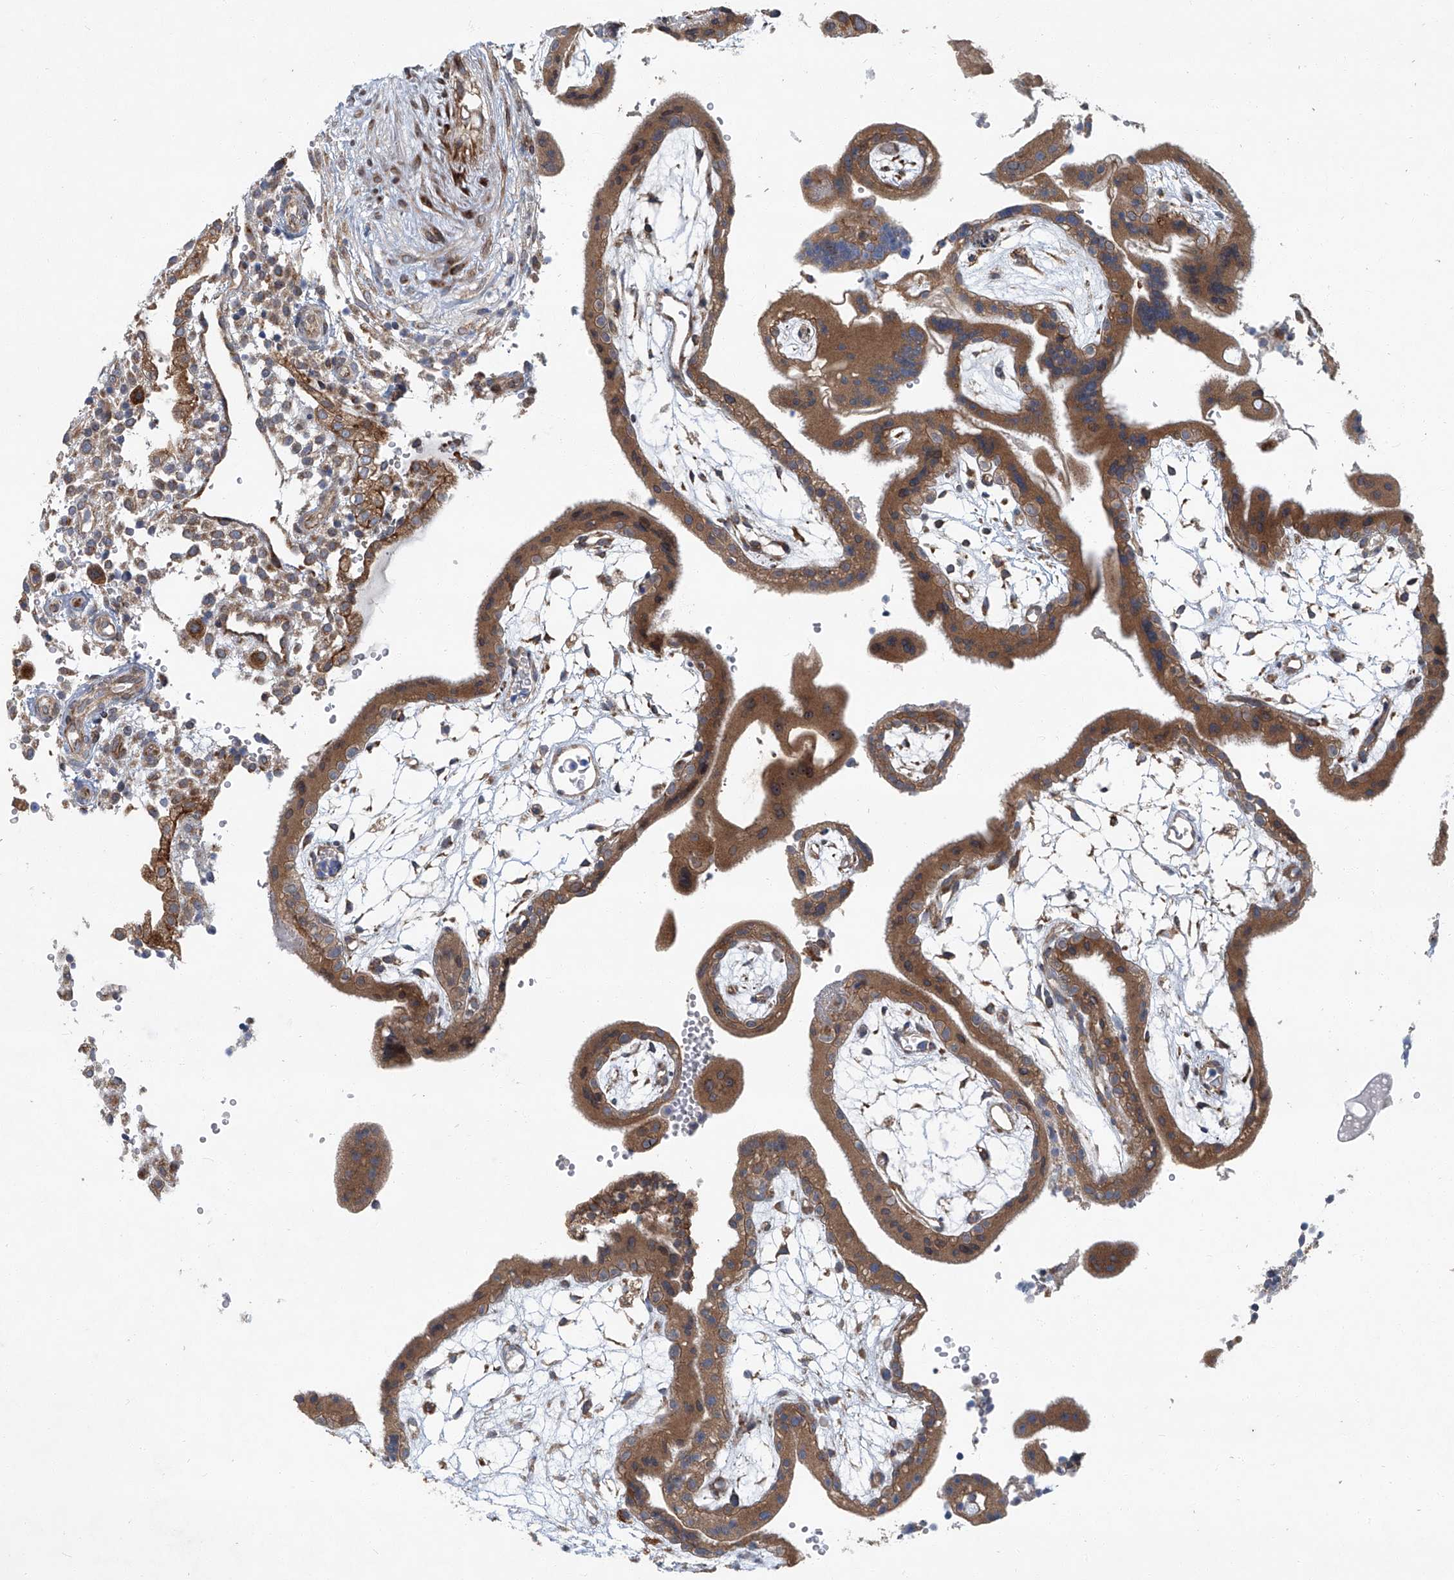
{"staining": {"intensity": "moderate", "quantity": ">75%", "location": "cytoplasmic/membranous"}, "tissue": "placenta", "cell_type": "Trophoblastic cells", "image_type": "normal", "snomed": [{"axis": "morphology", "description": "Normal tissue, NOS"}, {"axis": "topography", "description": "Placenta"}], "caption": "The histopathology image reveals a brown stain indicating the presence of a protein in the cytoplasmic/membranous of trophoblastic cells in placenta. (DAB IHC with brightfield microscopy, high magnification).", "gene": "GPR132", "patient": {"sex": "female", "age": 18}}